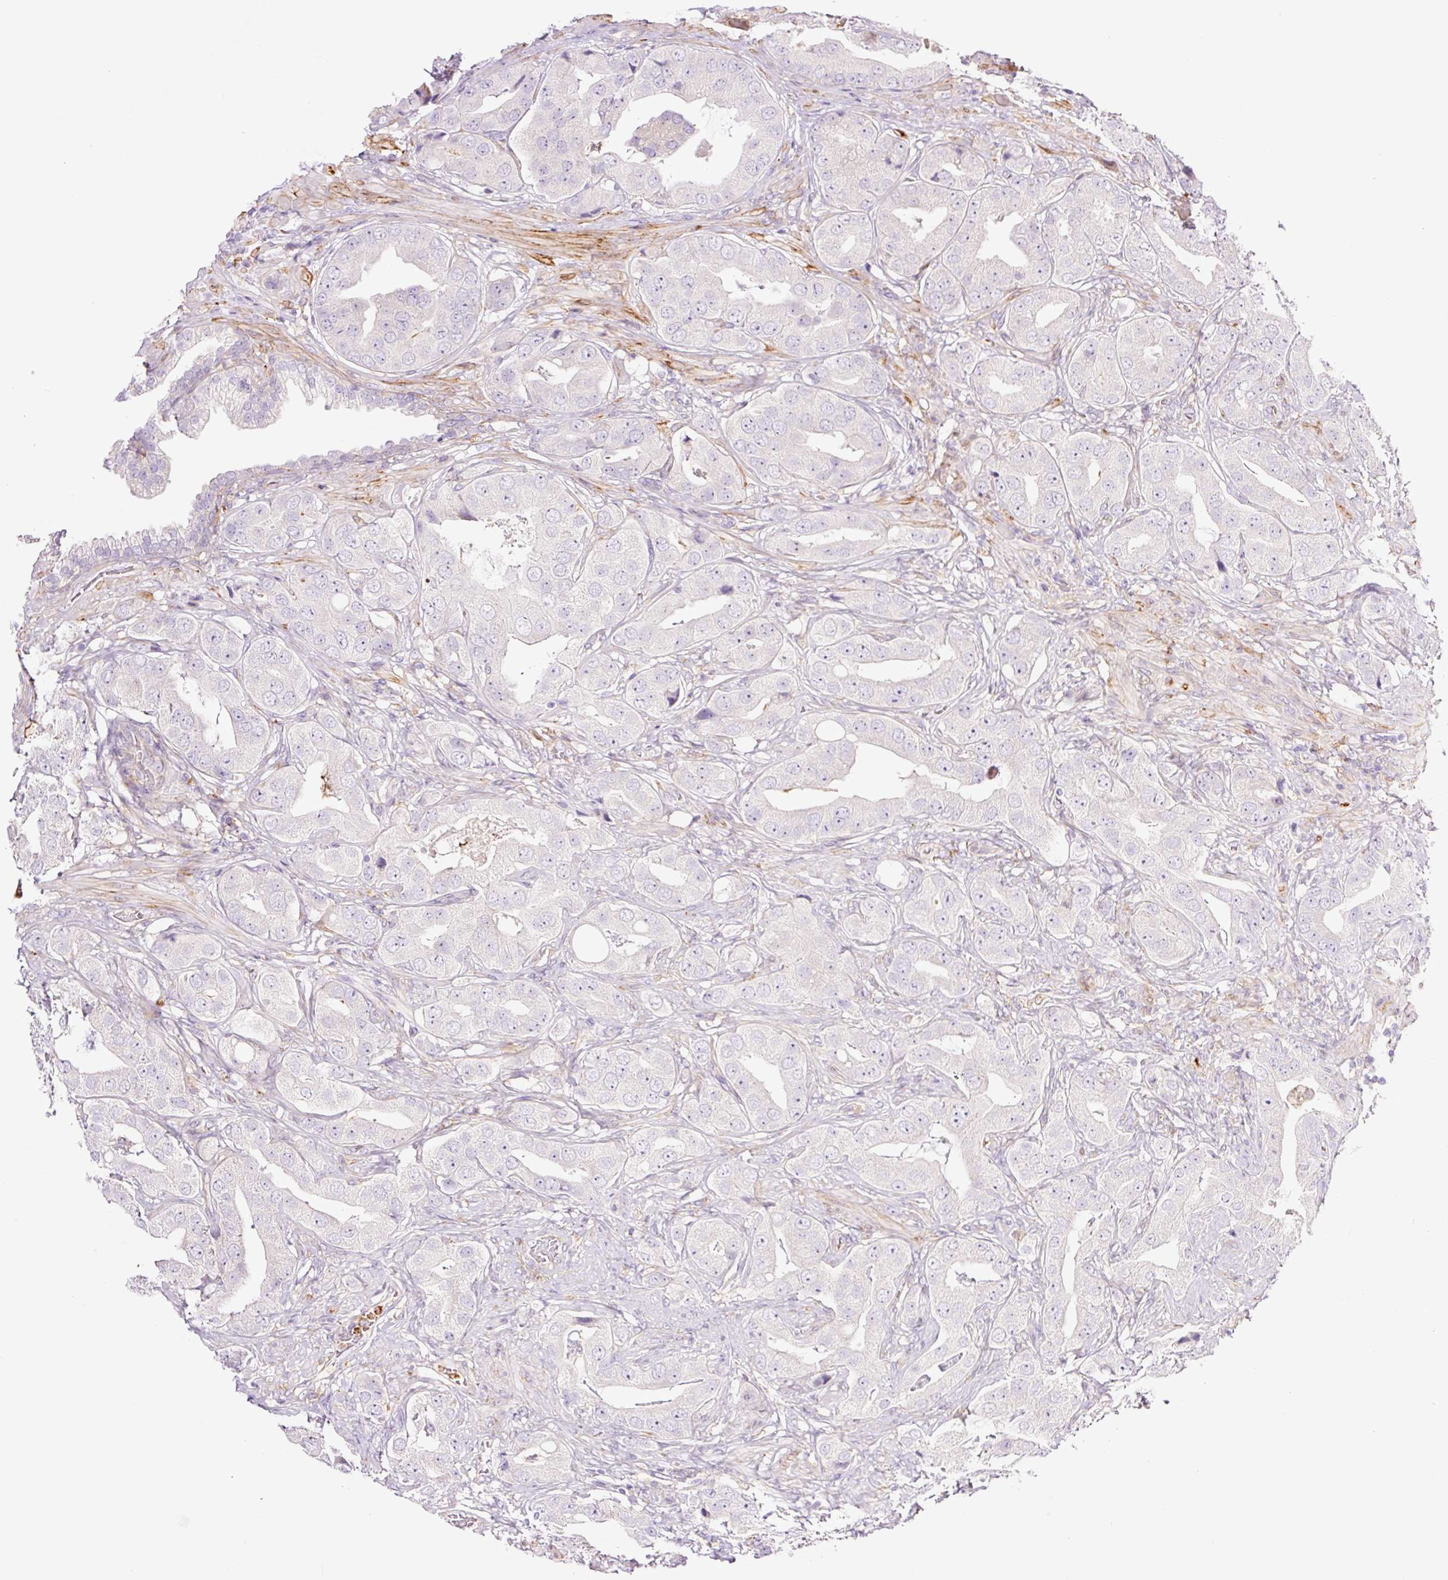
{"staining": {"intensity": "negative", "quantity": "none", "location": "none"}, "tissue": "prostate cancer", "cell_type": "Tumor cells", "image_type": "cancer", "snomed": [{"axis": "morphology", "description": "Adenocarcinoma, High grade"}, {"axis": "topography", "description": "Prostate"}], "caption": "Immunohistochemistry of adenocarcinoma (high-grade) (prostate) demonstrates no expression in tumor cells. (Immunohistochemistry, brightfield microscopy, high magnification).", "gene": "SH2D6", "patient": {"sex": "male", "age": 63}}